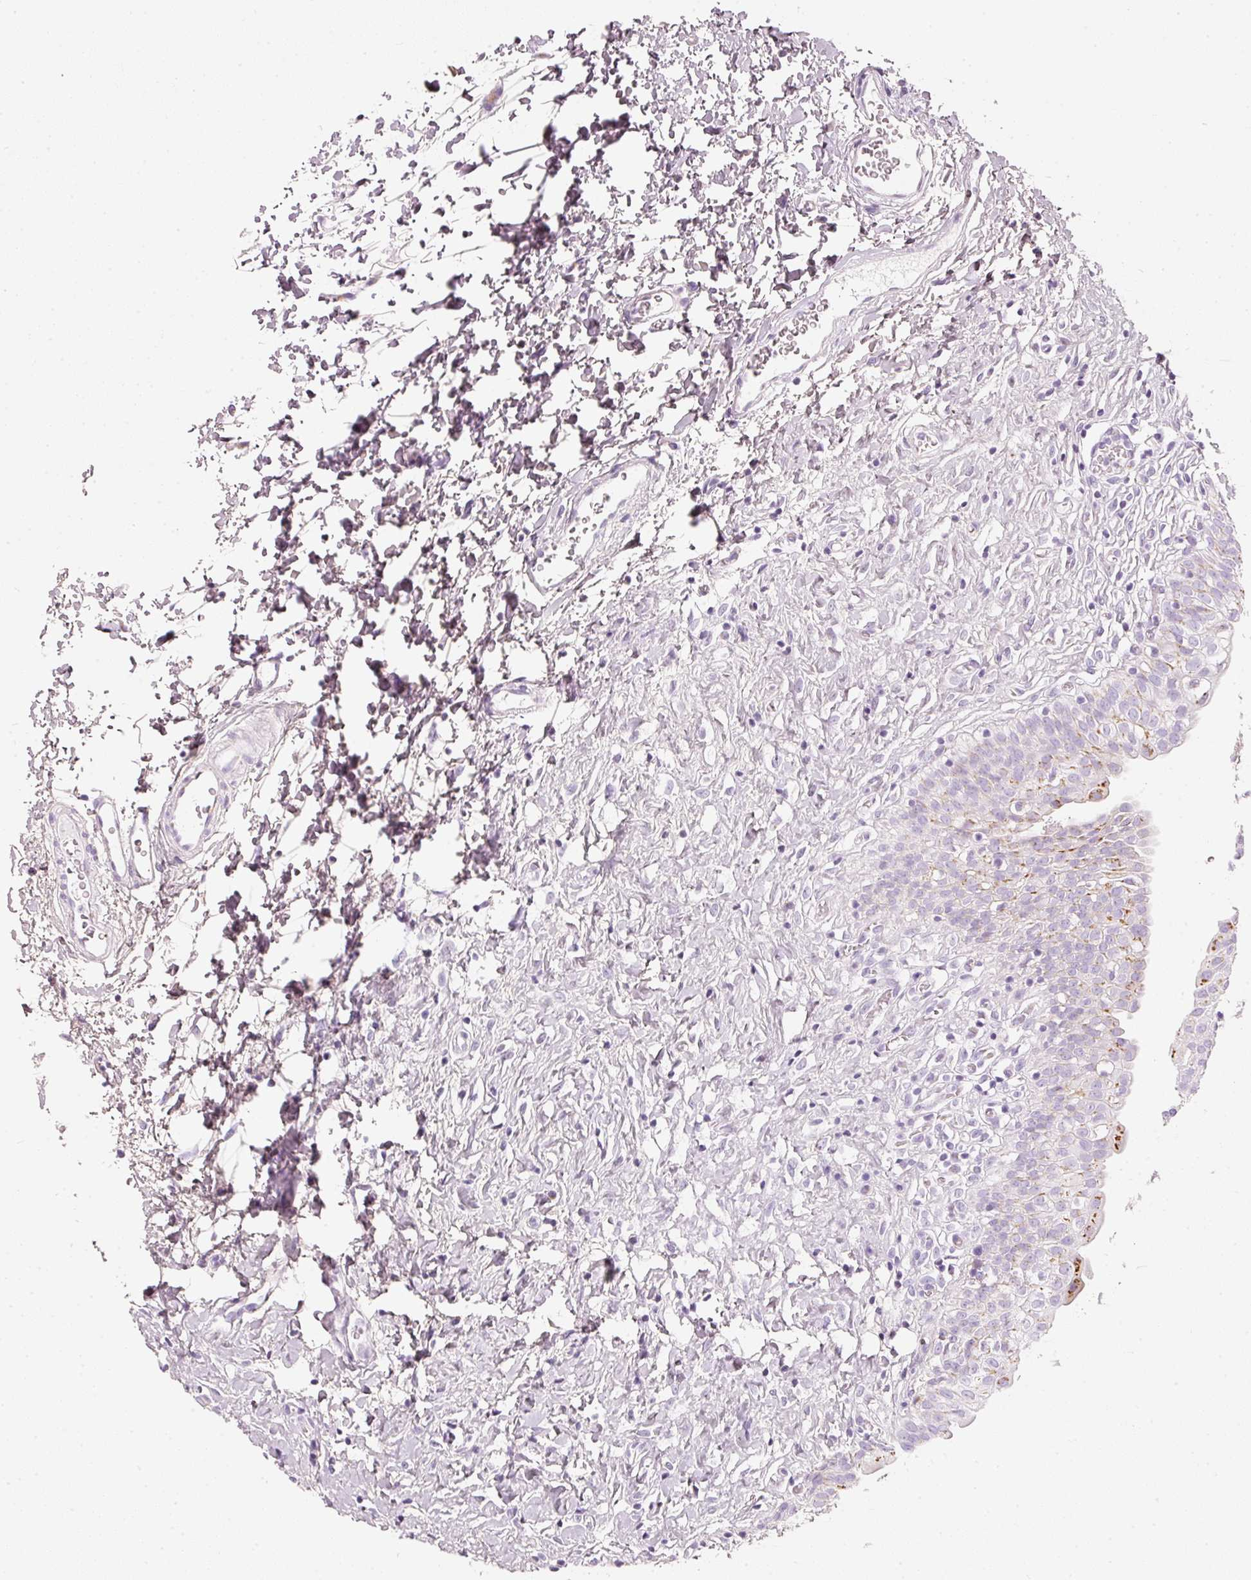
{"staining": {"intensity": "strong", "quantity": "<25%", "location": "cytoplasmic/membranous"}, "tissue": "urinary bladder", "cell_type": "Urothelial cells", "image_type": "normal", "snomed": [{"axis": "morphology", "description": "Normal tissue, NOS"}, {"axis": "topography", "description": "Urinary bladder"}], "caption": "A micrograph of urinary bladder stained for a protein exhibits strong cytoplasmic/membranous brown staining in urothelial cells.", "gene": "PDXDC1", "patient": {"sex": "male", "age": 51}}